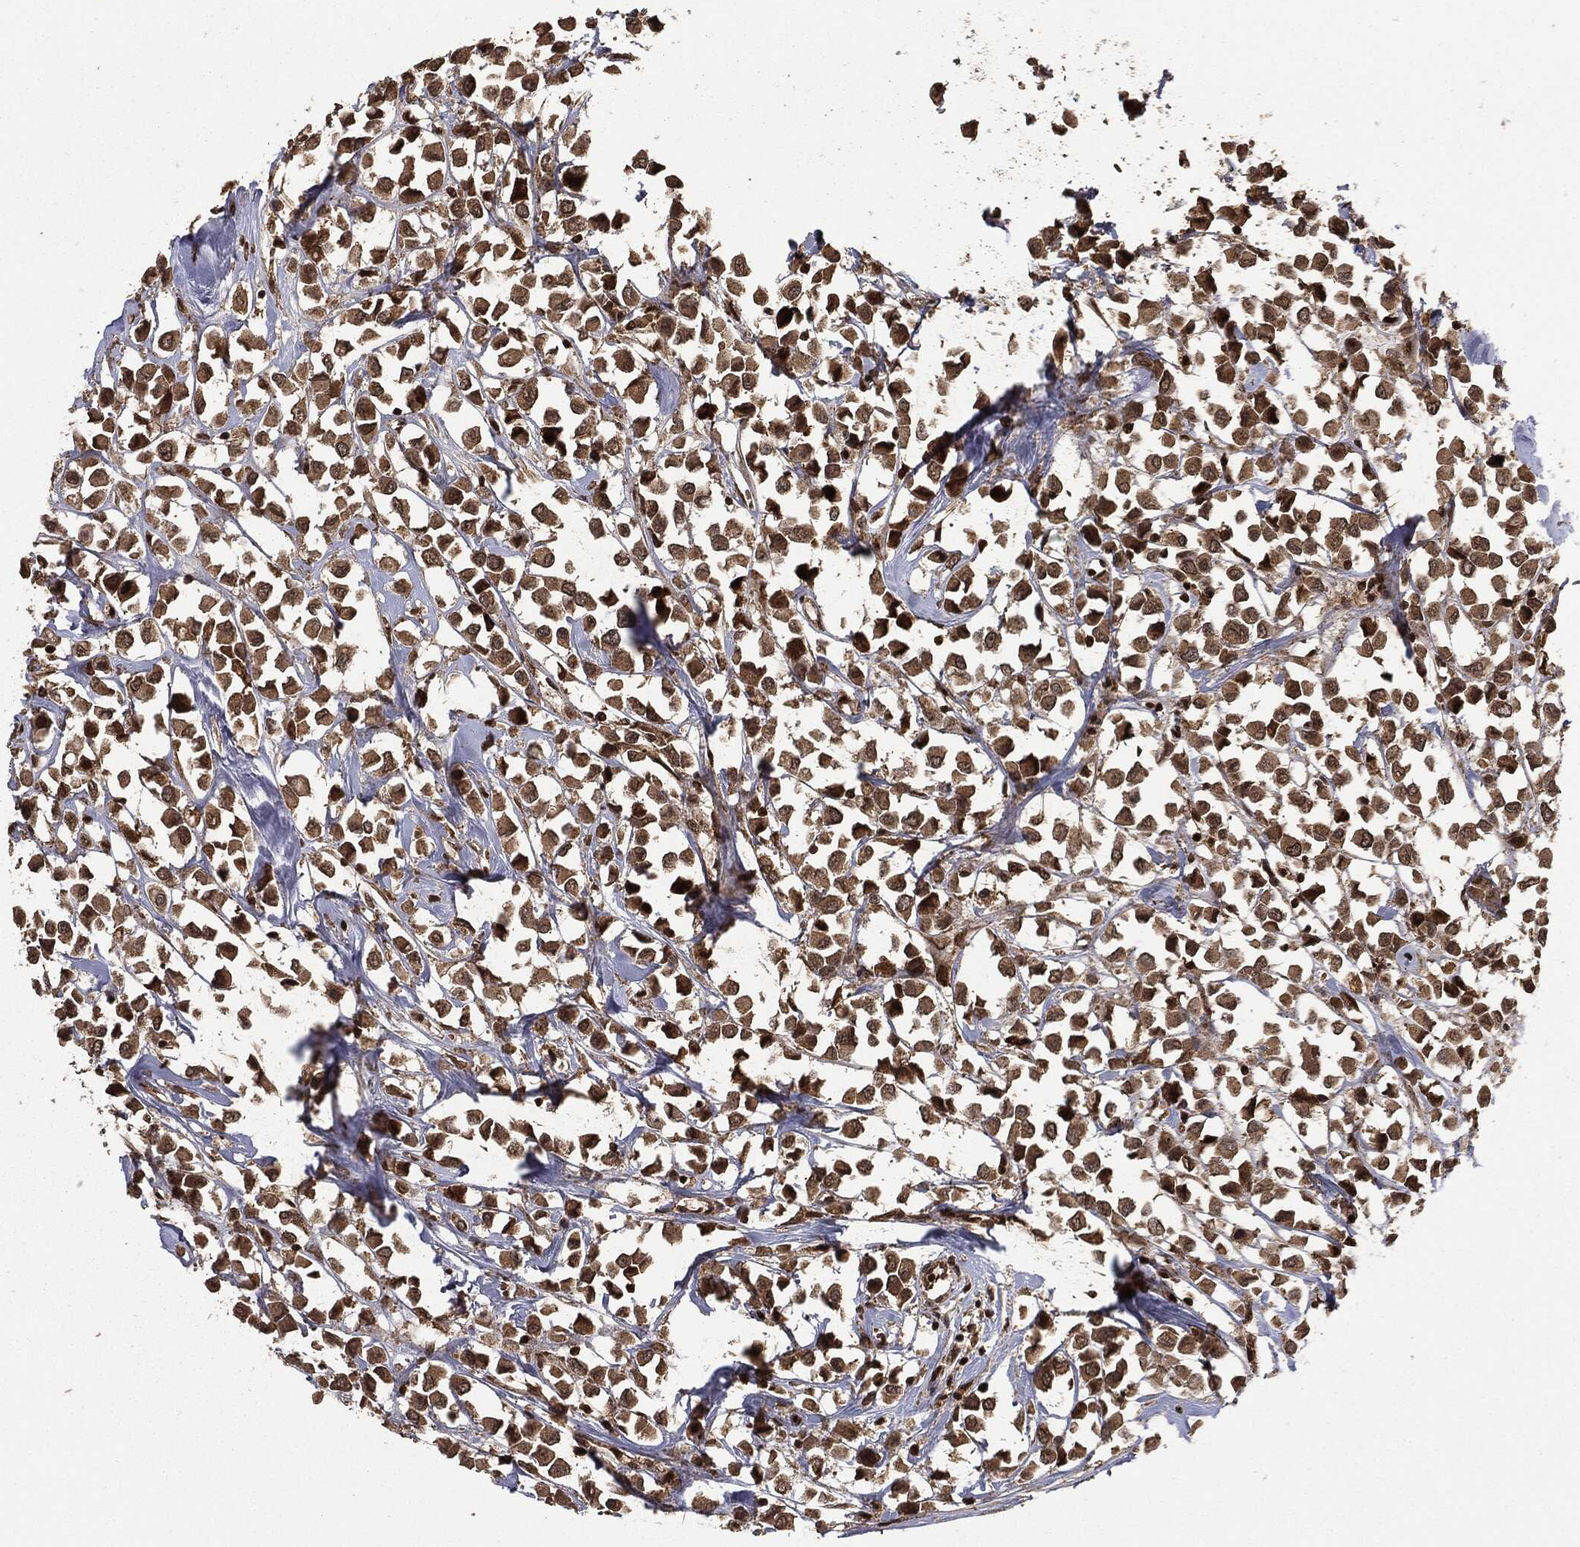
{"staining": {"intensity": "moderate", "quantity": ">75%", "location": "cytoplasmic/membranous"}, "tissue": "breast cancer", "cell_type": "Tumor cells", "image_type": "cancer", "snomed": [{"axis": "morphology", "description": "Duct carcinoma"}, {"axis": "topography", "description": "Breast"}], "caption": "IHC (DAB (3,3'-diaminobenzidine)) staining of breast infiltrating ductal carcinoma shows moderate cytoplasmic/membranous protein expression in about >75% of tumor cells.", "gene": "CTDP1", "patient": {"sex": "female", "age": 61}}